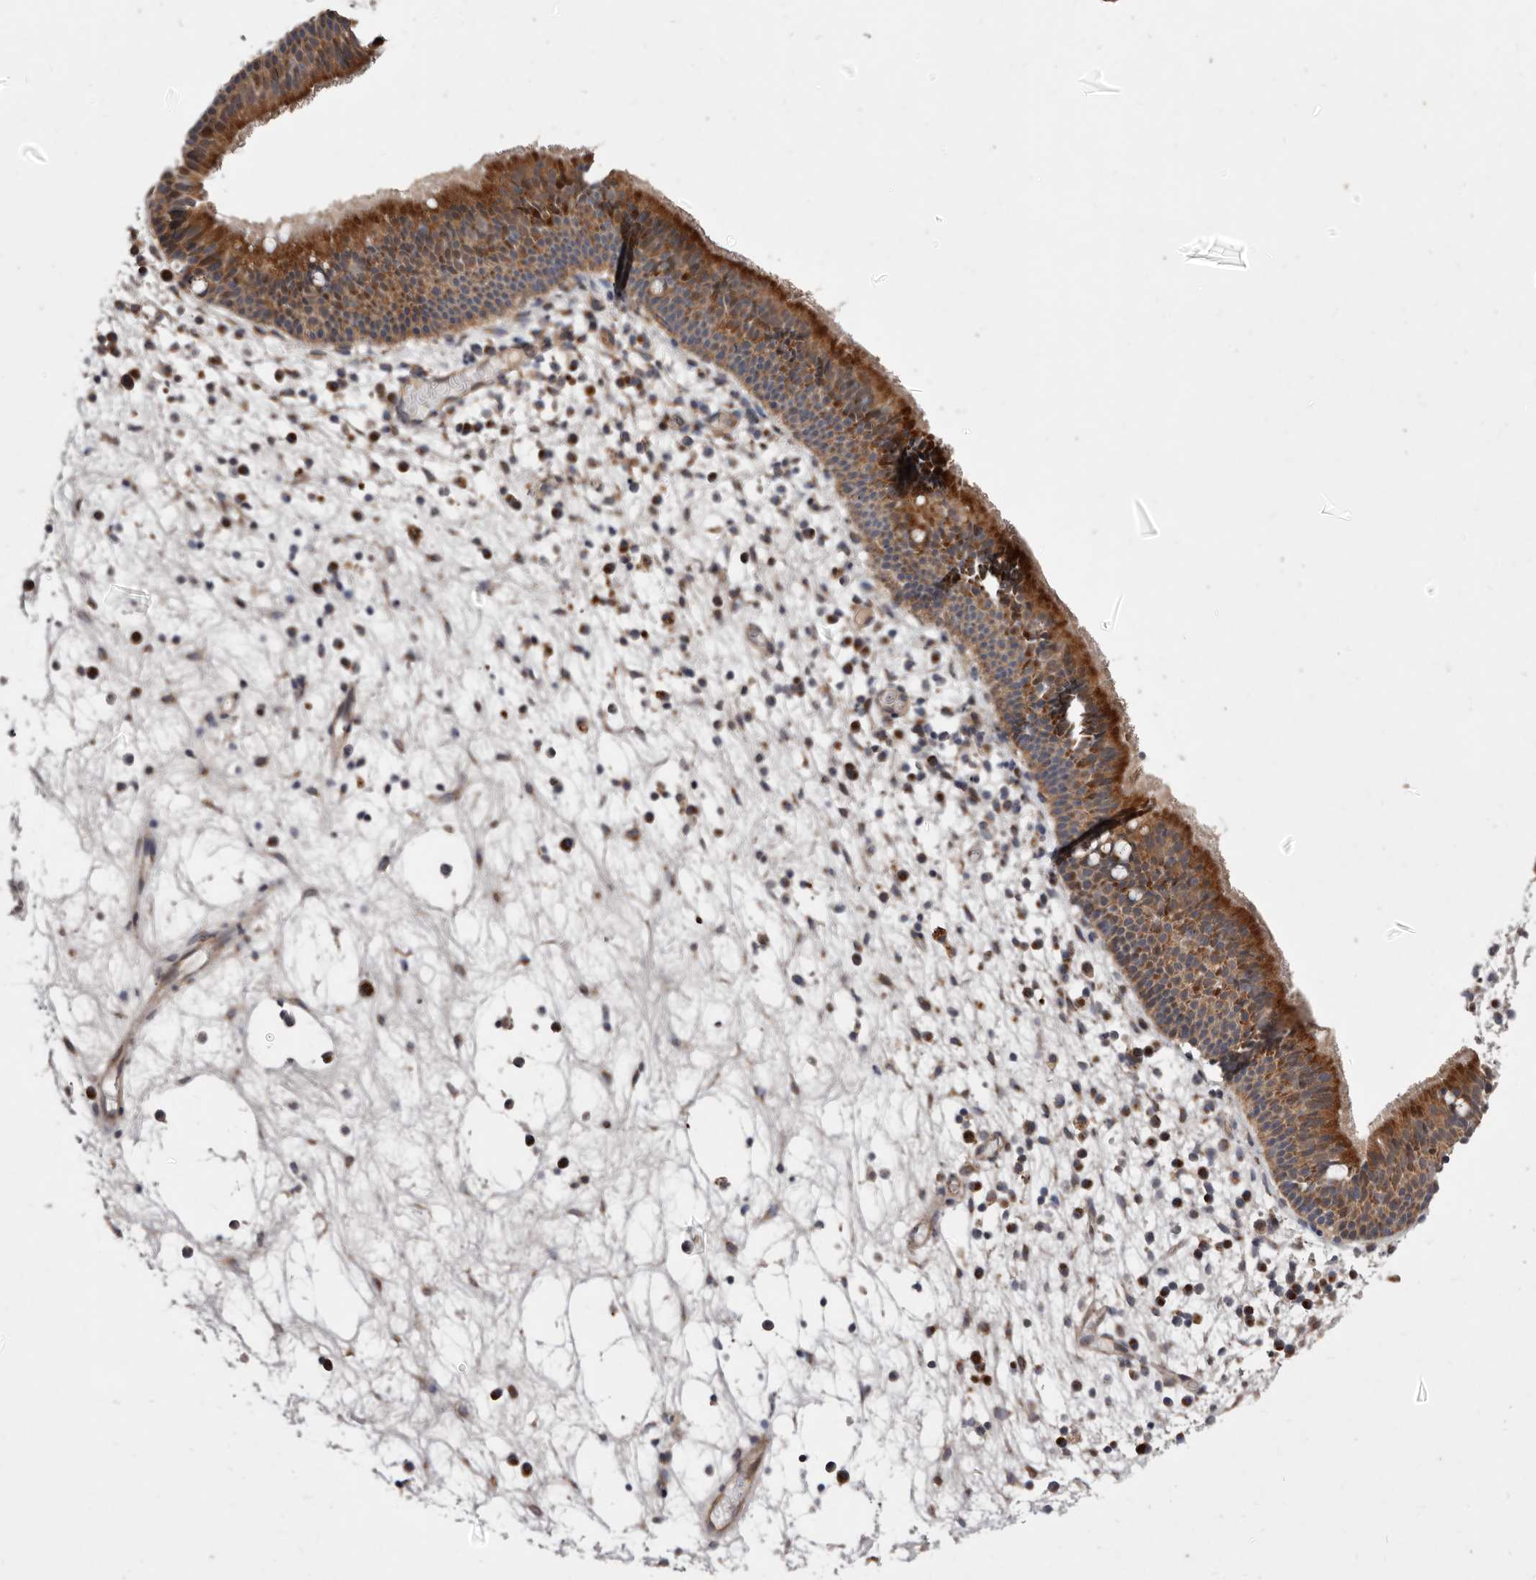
{"staining": {"intensity": "strong", "quantity": ">75%", "location": "cytoplasmic/membranous"}, "tissue": "nasopharynx", "cell_type": "Respiratory epithelial cells", "image_type": "normal", "snomed": [{"axis": "morphology", "description": "Normal tissue, NOS"}, {"axis": "morphology", "description": "Inflammation, NOS"}, {"axis": "morphology", "description": "Malignant melanoma, Metastatic site"}, {"axis": "topography", "description": "Nasopharynx"}], "caption": "IHC photomicrograph of benign nasopharynx: human nasopharynx stained using IHC demonstrates high levels of strong protein expression localized specifically in the cytoplasmic/membranous of respiratory epithelial cells, appearing as a cytoplasmic/membranous brown color.", "gene": "FLAD1", "patient": {"sex": "male", "age": 70}}